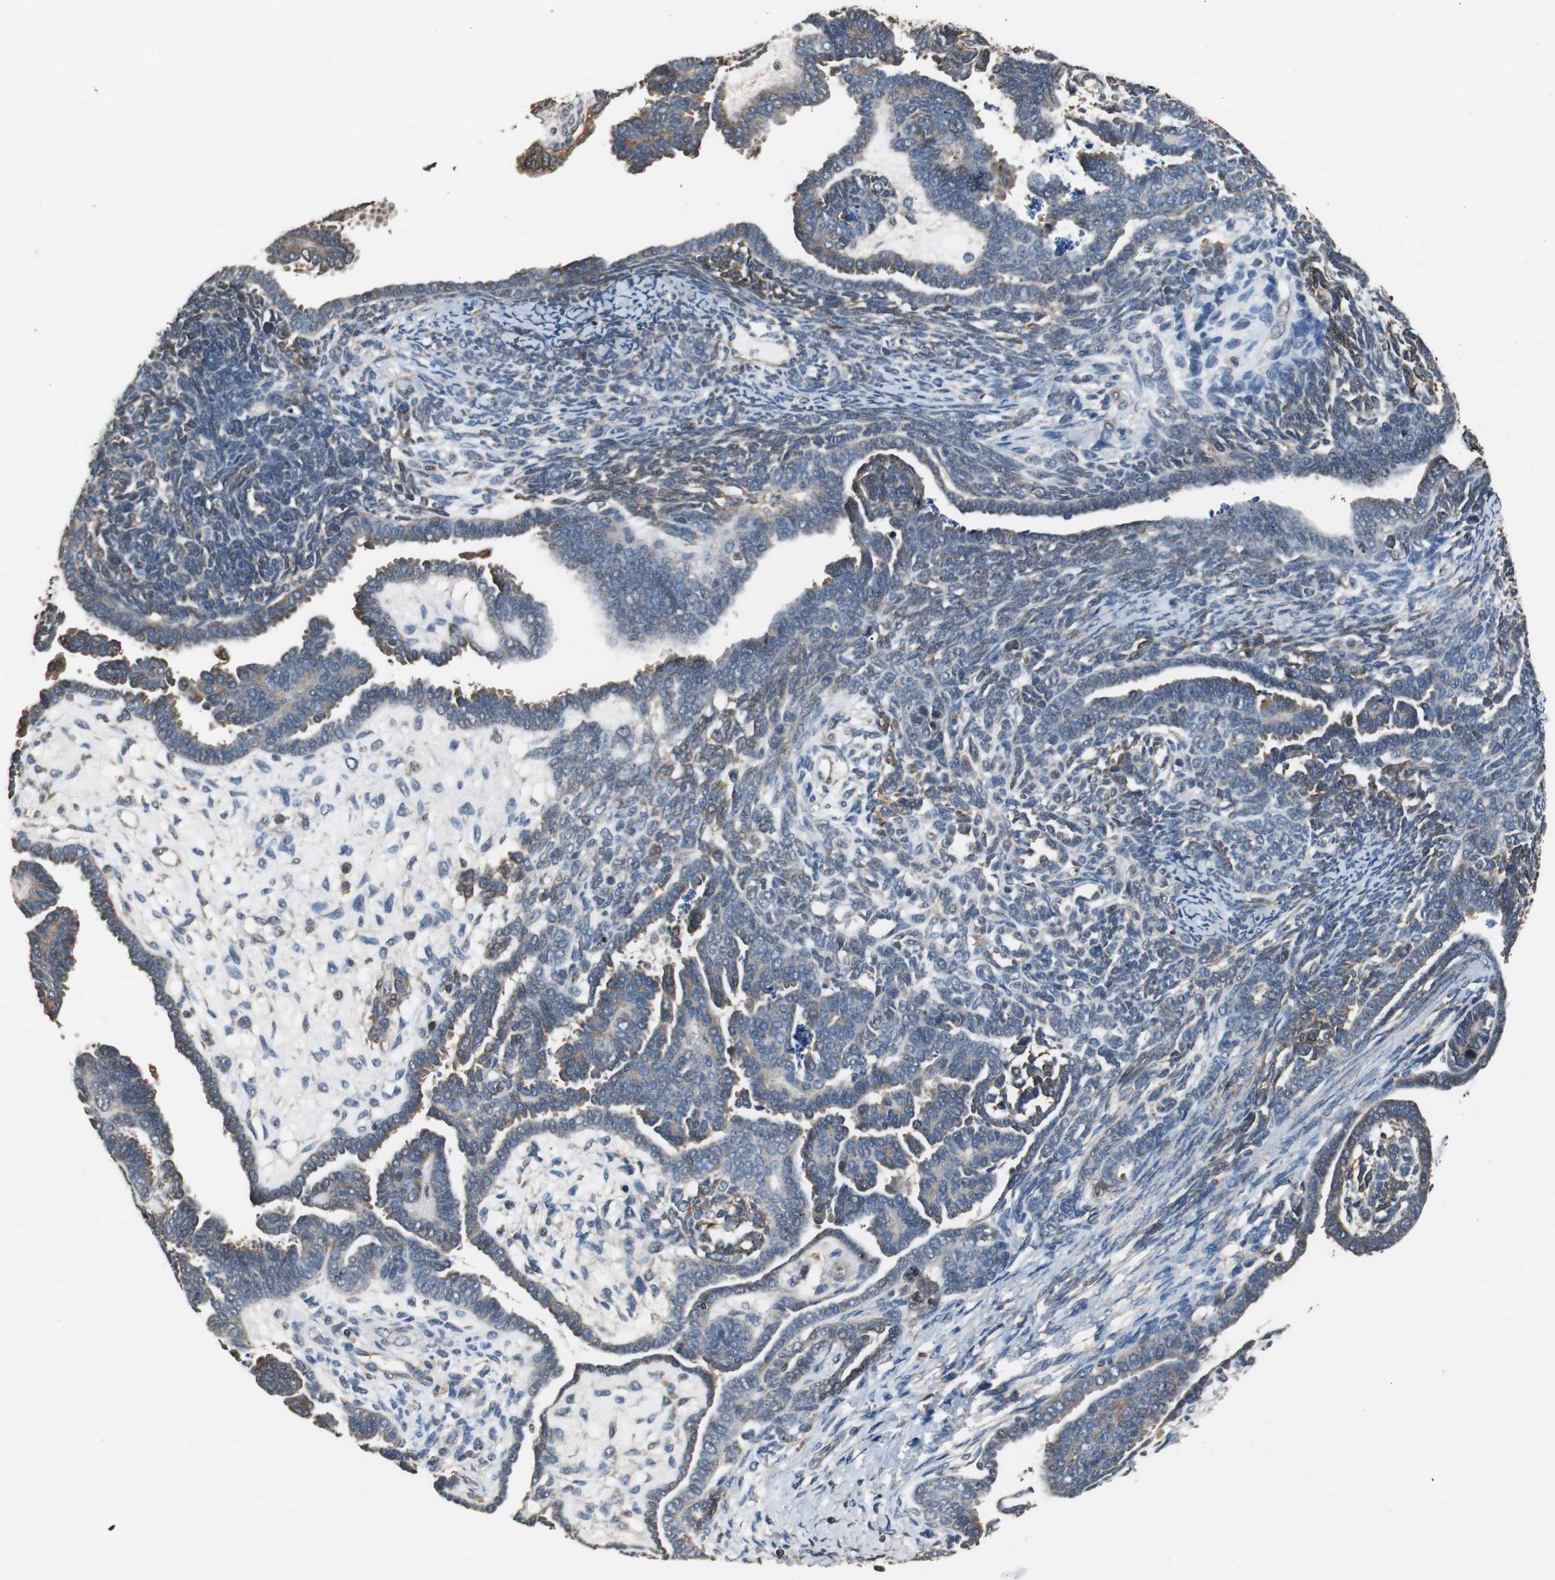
{"staining": {"intensity": "moderate", "quantity": "25%-75%", "location": "cytoplasmic/membranous"}, "tissue": "endometrial cancer", "cell_type": "Tumor cells", "image_type": "cancer", "snomed": [{"axis": "morphology", "description": "Neoplasm, malignant, NOS"}, {"axis": "topography", "description": "Endometrium"}], "caption": "Endometrial malignant neoplasm stained for a protein reveals moderate cytoplasmic/membranous positivity in tumor cells.", "gene": "PITRM1", "patient": {"sex": "female", "age": 74}}